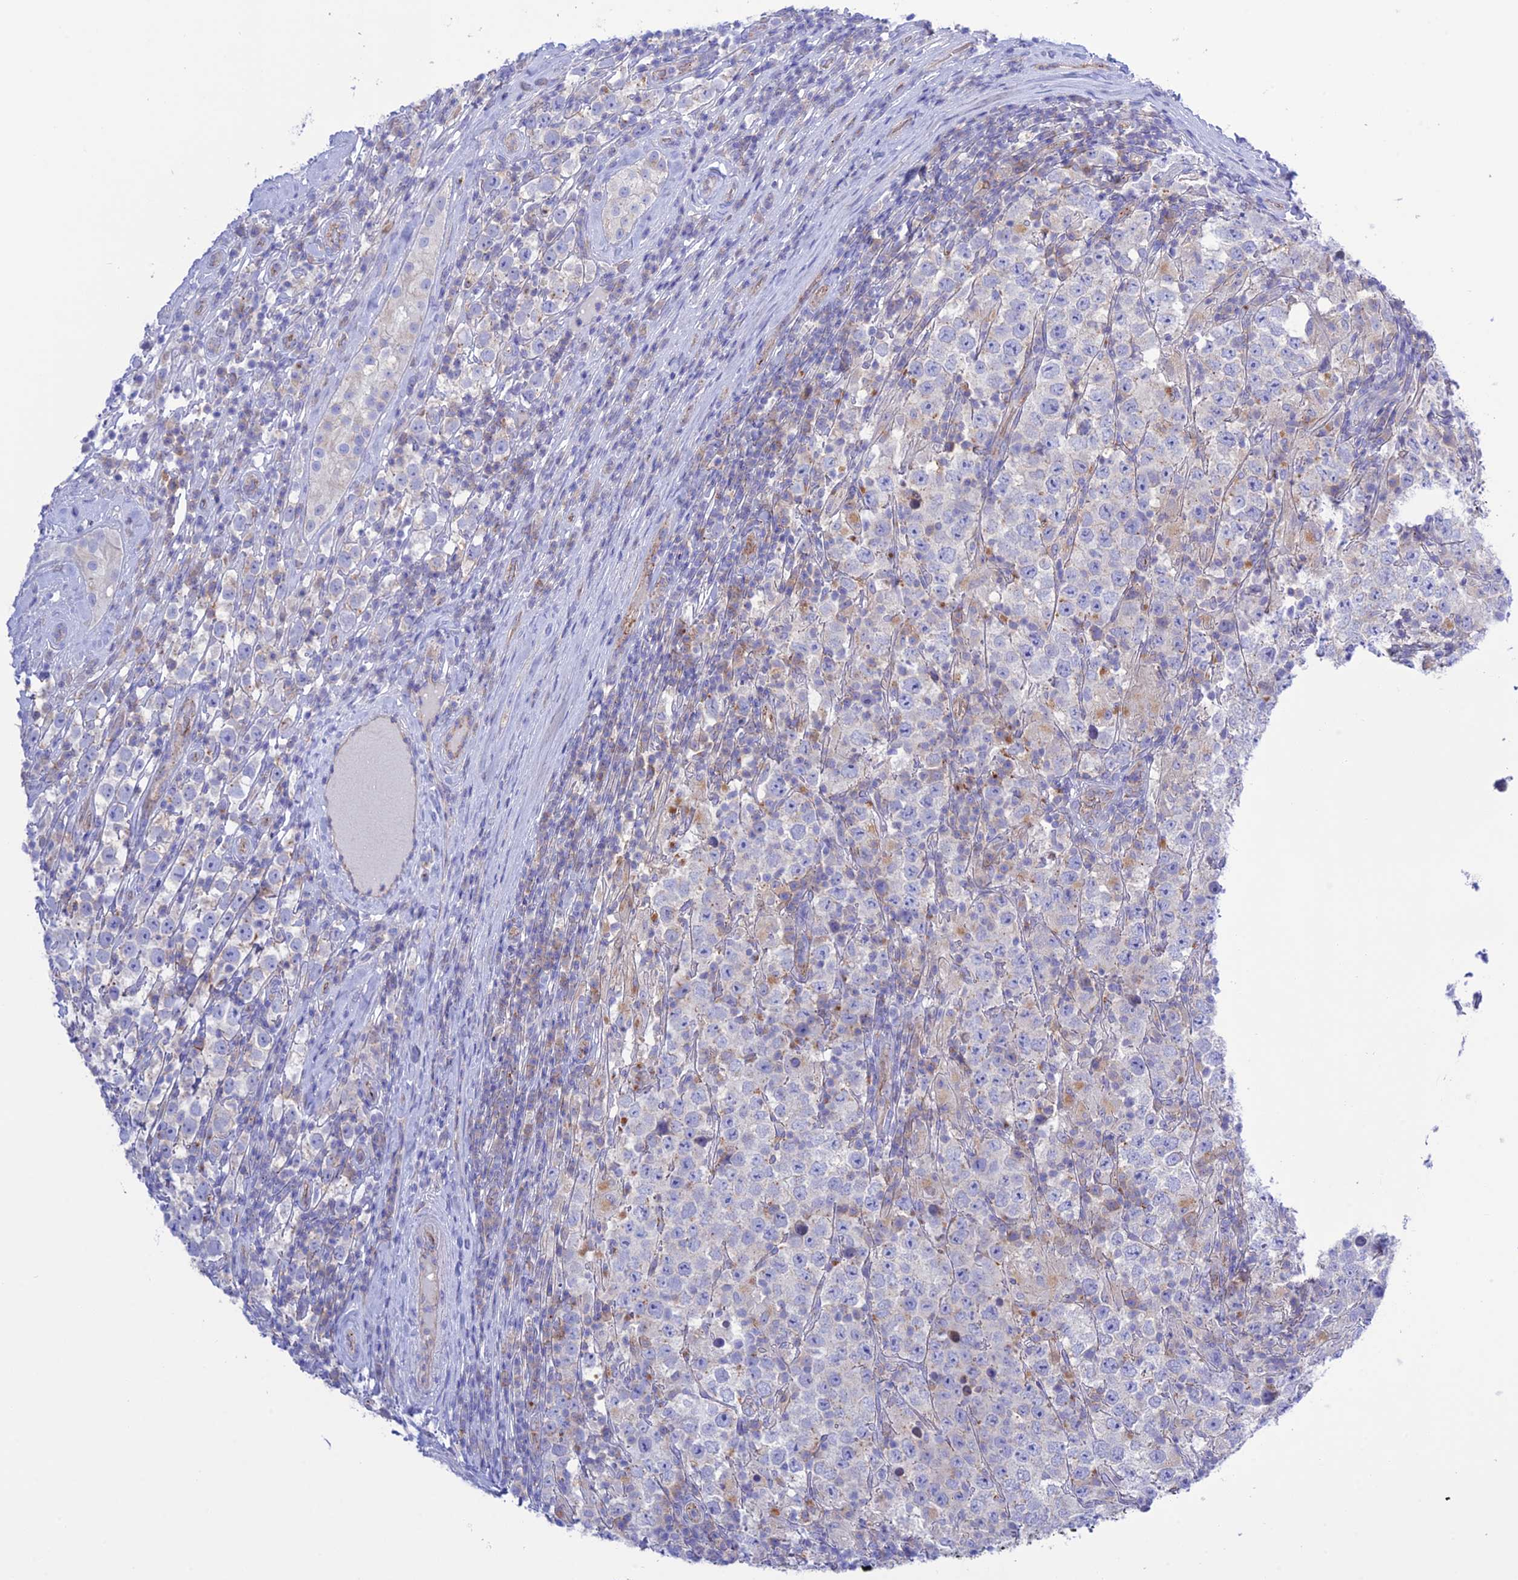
{"staining": {"intensity": "negative", "quantity": "none", "location": "none"}, "tissue": "testis cancer", "cell_type": "Tumor cells", "image_type": "cancer", "snomed": [{"axis": "morphology", "description": "Normal tissue, NOS"}, {"axis": "morphology", "description": "Urothelial carcinoma, High grade"}, {"axis": "morphology", "description": "Seminoma, NOS"}, {"axis": "morphology", "description": "Carcinoma, Embryonal, NOS"}, {"axis": "topography", "description": "Urinary bladder"}, {"axis": "topography", "description": "Testis"}], "caption": "Immunohistochemical staining of testis seminoma displays no significant staining in tumor cells.", "gene": "CHSY3", "patient": {"sex": "male", "age": 41}}